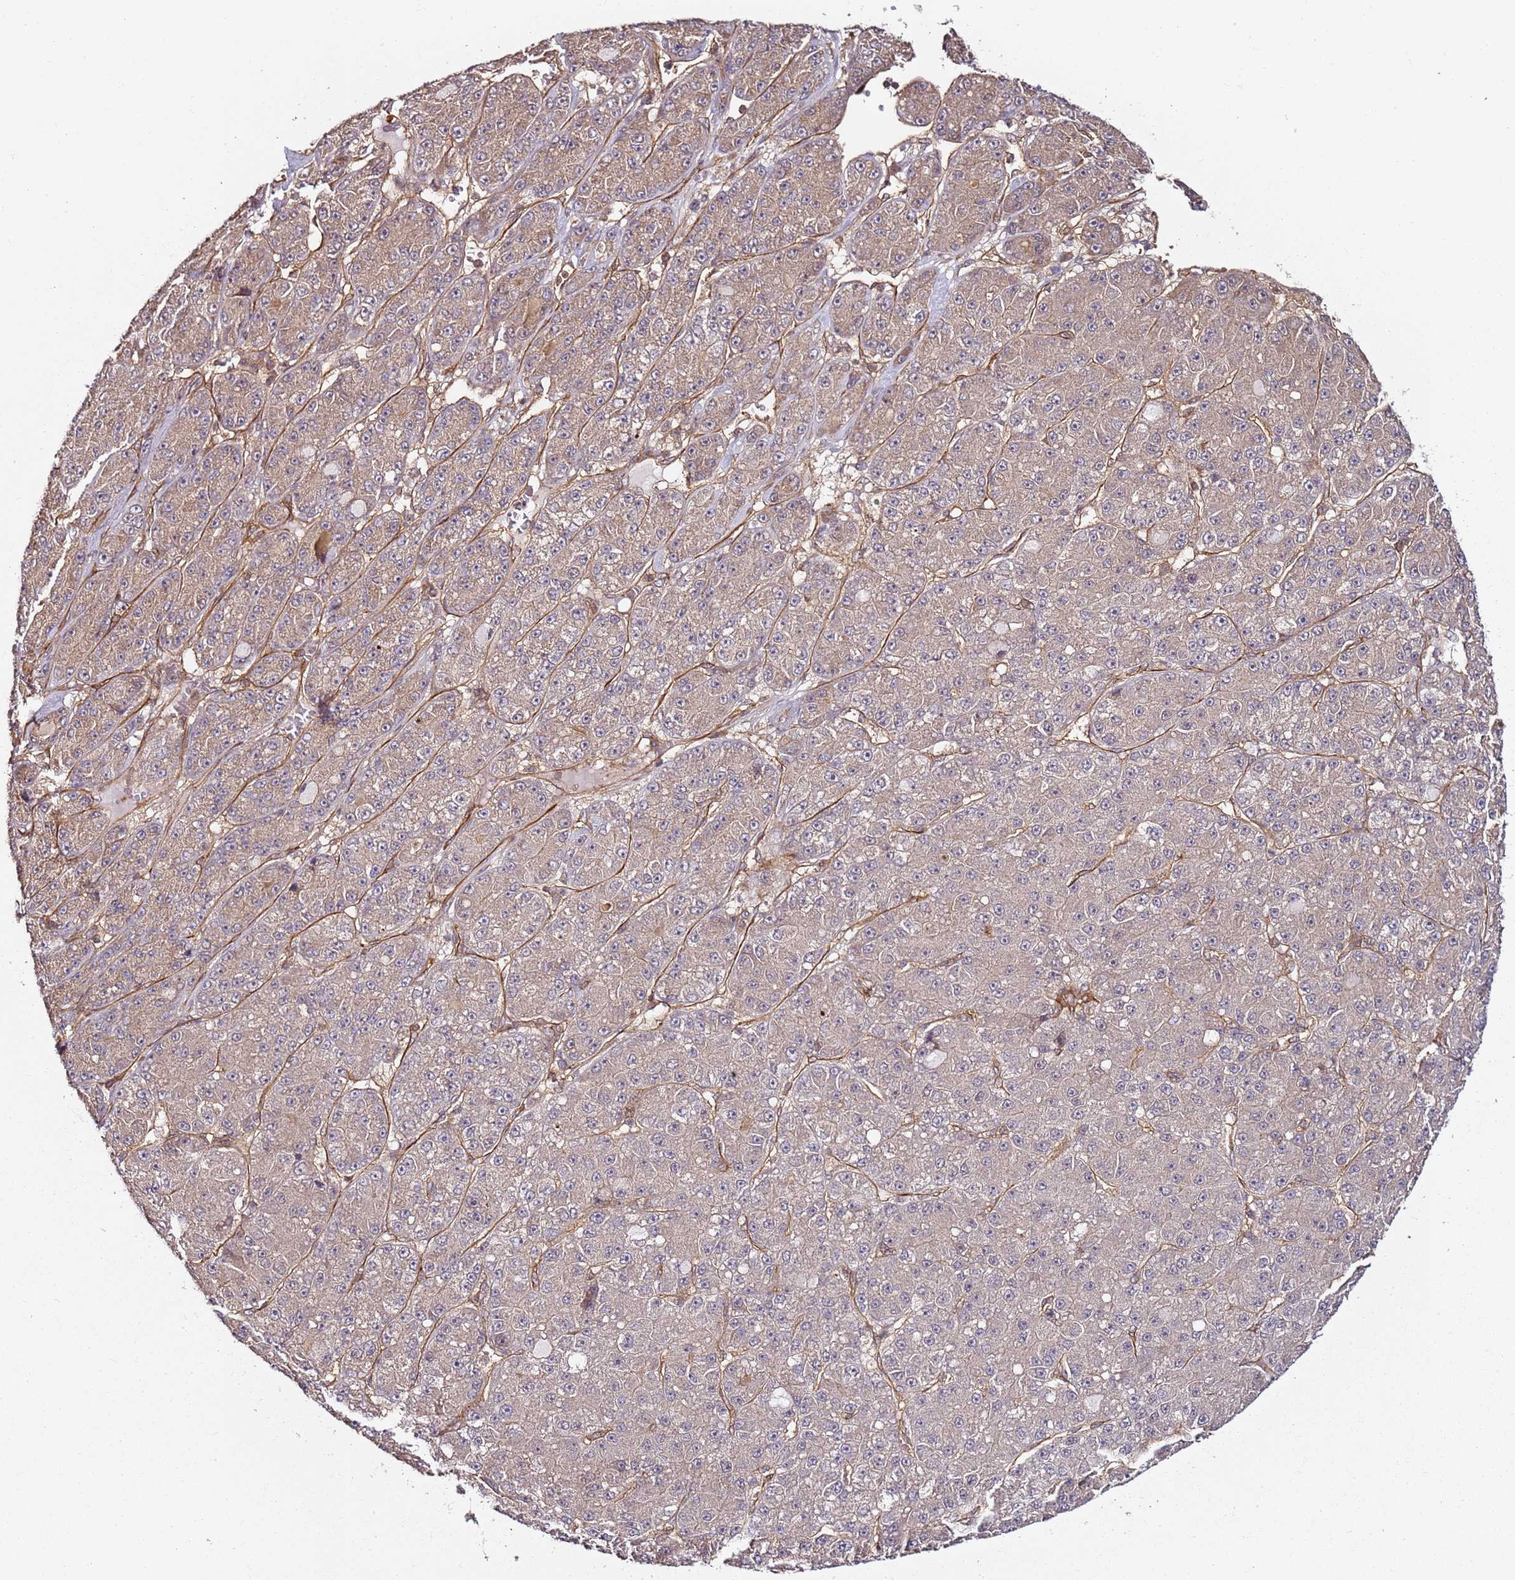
{"staining": {"intensity": "weak", "quantity": "25%-75%", "location": "cytoplasmic/membranous"}, "tissue": "liver cancer", "cell_type": "Tumor cells", "image_type": "cancer", "snomed": [{"axis": "morphology", "description": "Carcinoma, Hepatocellular, NOS"}, {"axis": "topography", "description": "Liver"}], "caption": "Human liver cancer stained for a protein (brown) shows weak cytoplasmic/membranous positive staining in about 25%-75% of tumor cells.", "gene": "CCNYL1", "patient": {"sex": "male", "age": 67}}